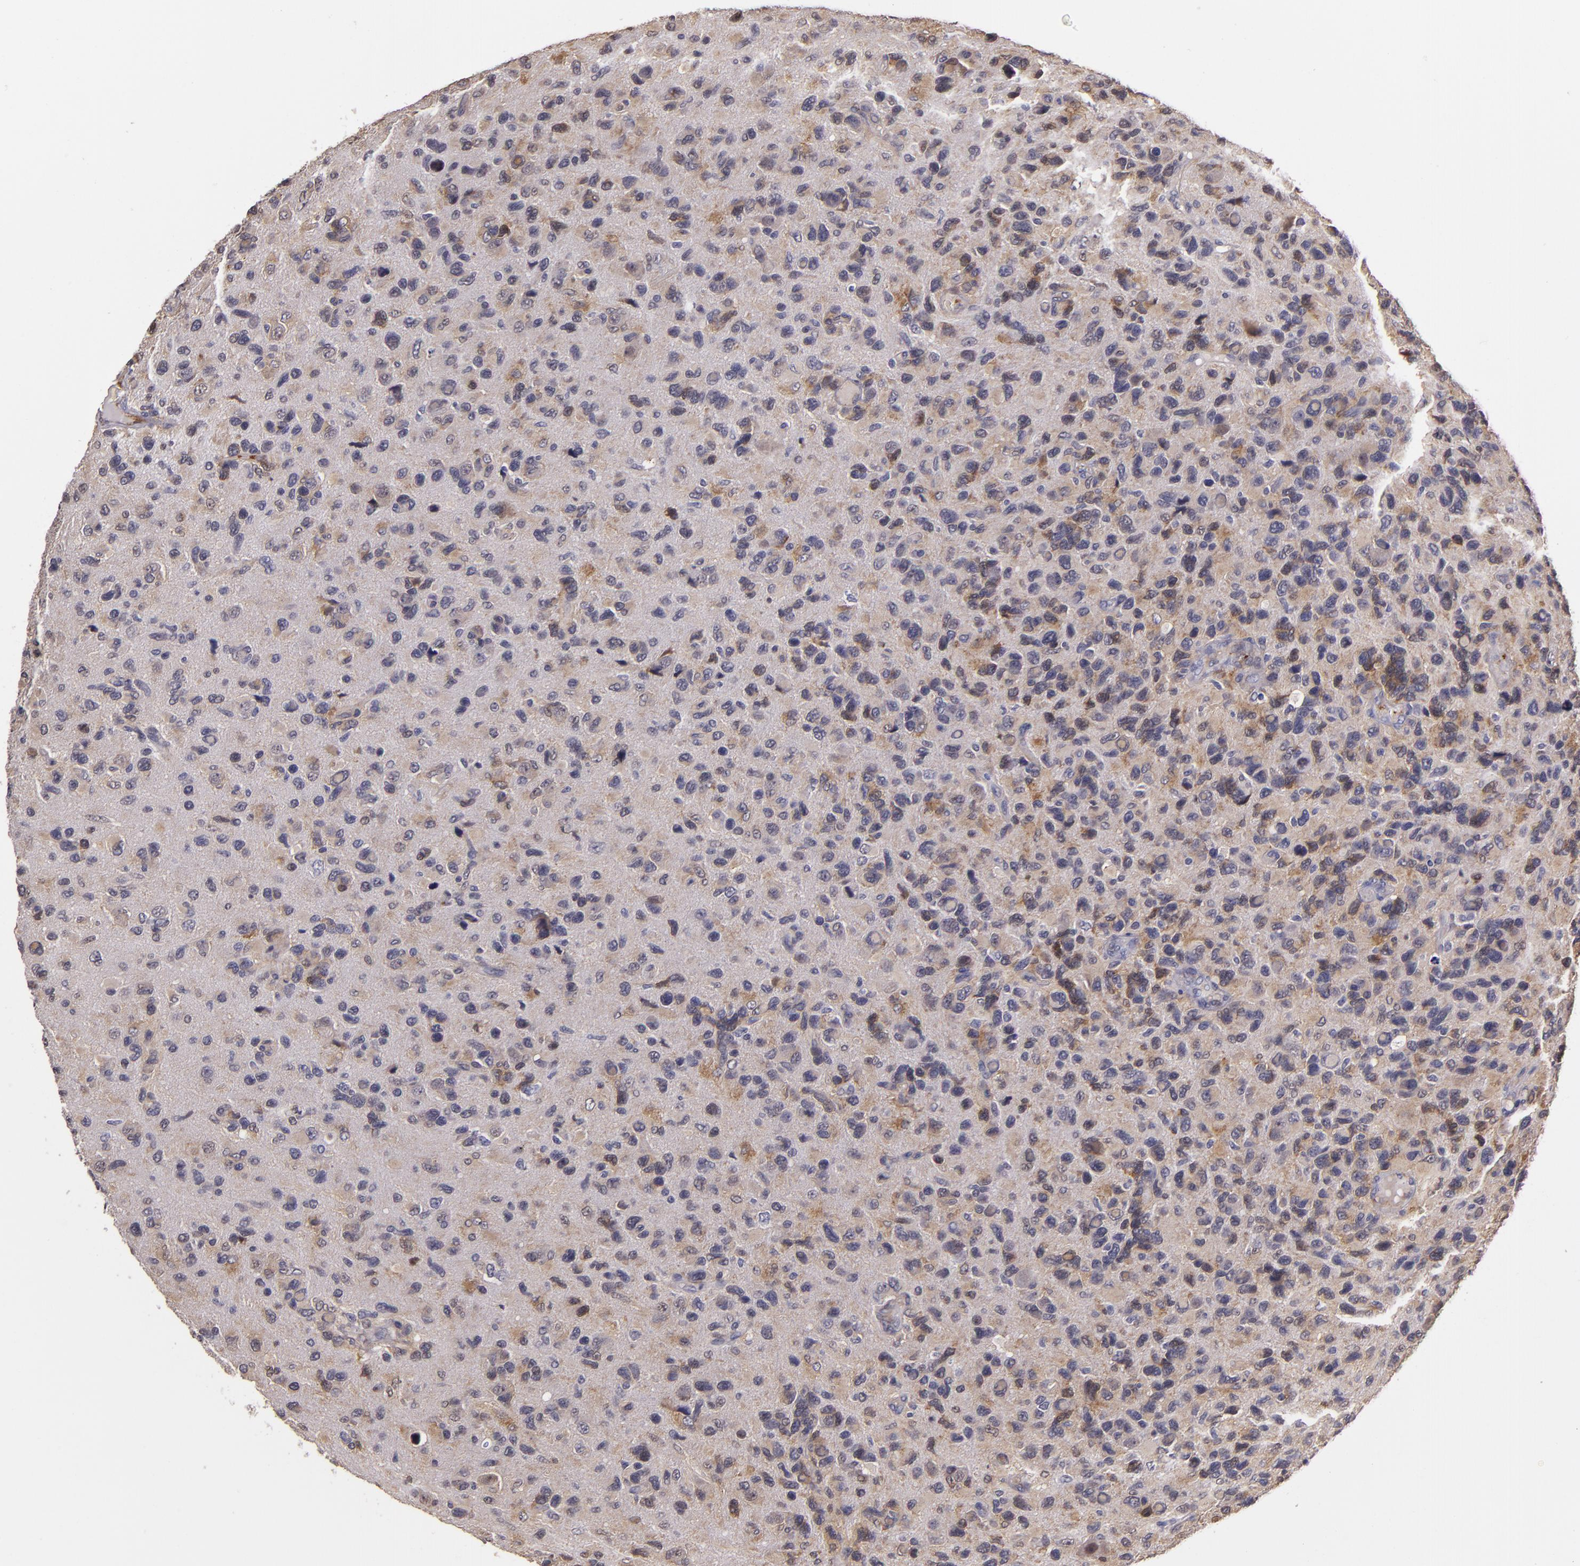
{"staining": {"intensity": "negative", "quantity": "none", "location": "none"}, "tissue": "glioma", "cell_type": "Tumor cells", "image_type": "cancer", "snomed": [{"axis": "morphology", "description": "Glioma, malignant, High grade"}, {"axis": "topography", "description": "Brain"}], "caption": "A photomicrograph of human malignant high-grade glioma is negative for staining in tumor cells. The staining was performed using DAB to visualize the protein expression in brown, while the nuclei were stained in blue with hematoxylin (Magnification: 20x).", "gene": "SYTL4", "patient": {"sex": "male", "age": 77}}